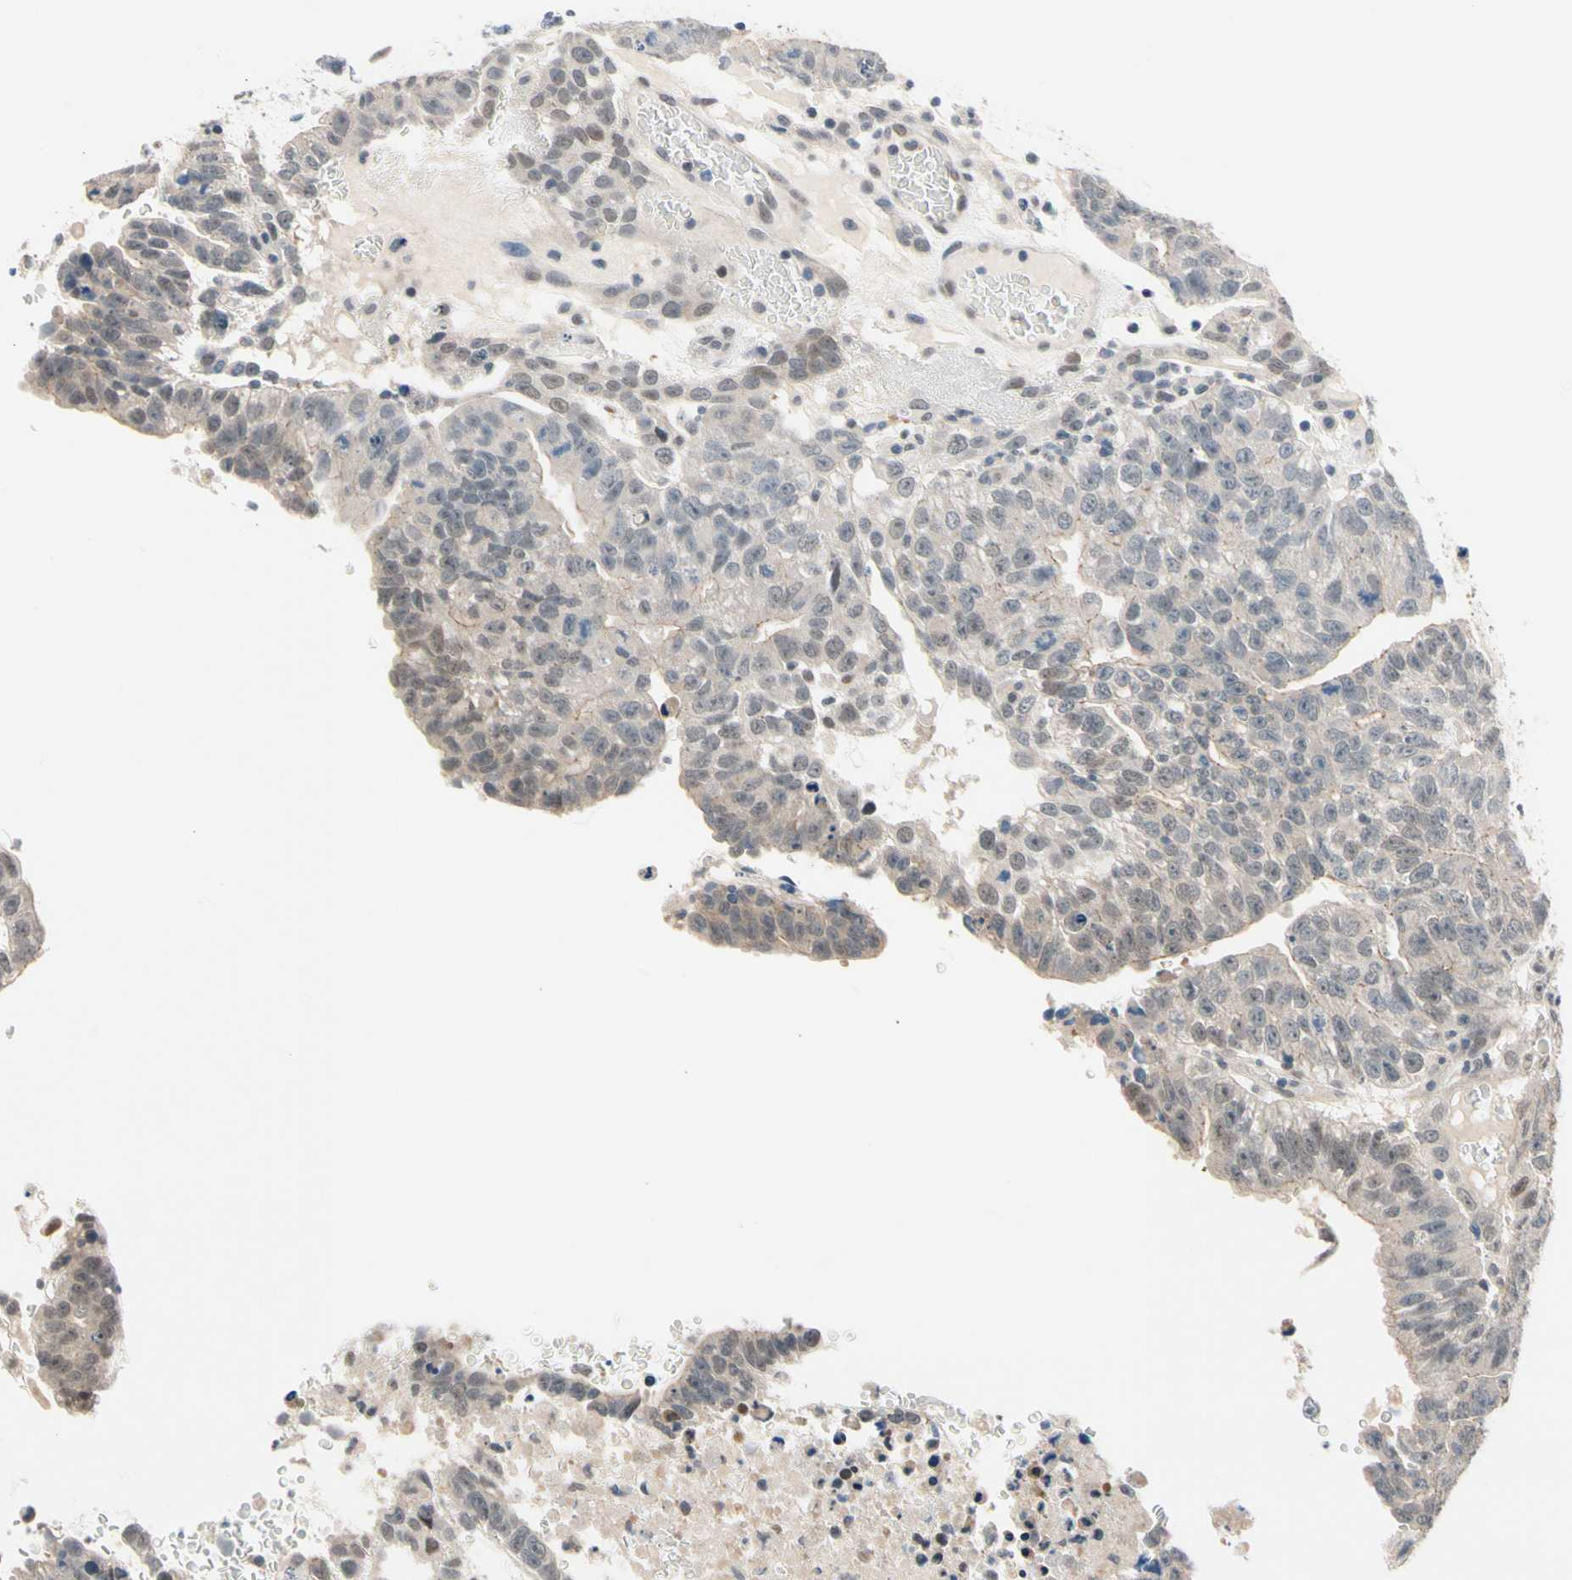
{"staining": {"intensity": "weak", "quantity": ">75%", "location": "cytoplasmic/membranous"}, "tissue": "testis cancer", "cell_type": "Tumor cells", "image_type": "cancer", "snomed": [{"axis": "morphology", "description": "Seminoma, NOS"}, {"axis": "morphology", "description": "Carcinoma, Embryonal, NOS"}, {"axis": "topography", "description": "Testis"}], "caption": "Tumor cells display low levels of weak cytoplasmic/membranous expression in approximately >75% of cells in testis cancer (seminoma).", "gene": "NGEF", "patient": {"sex": "male", "age": 52}}